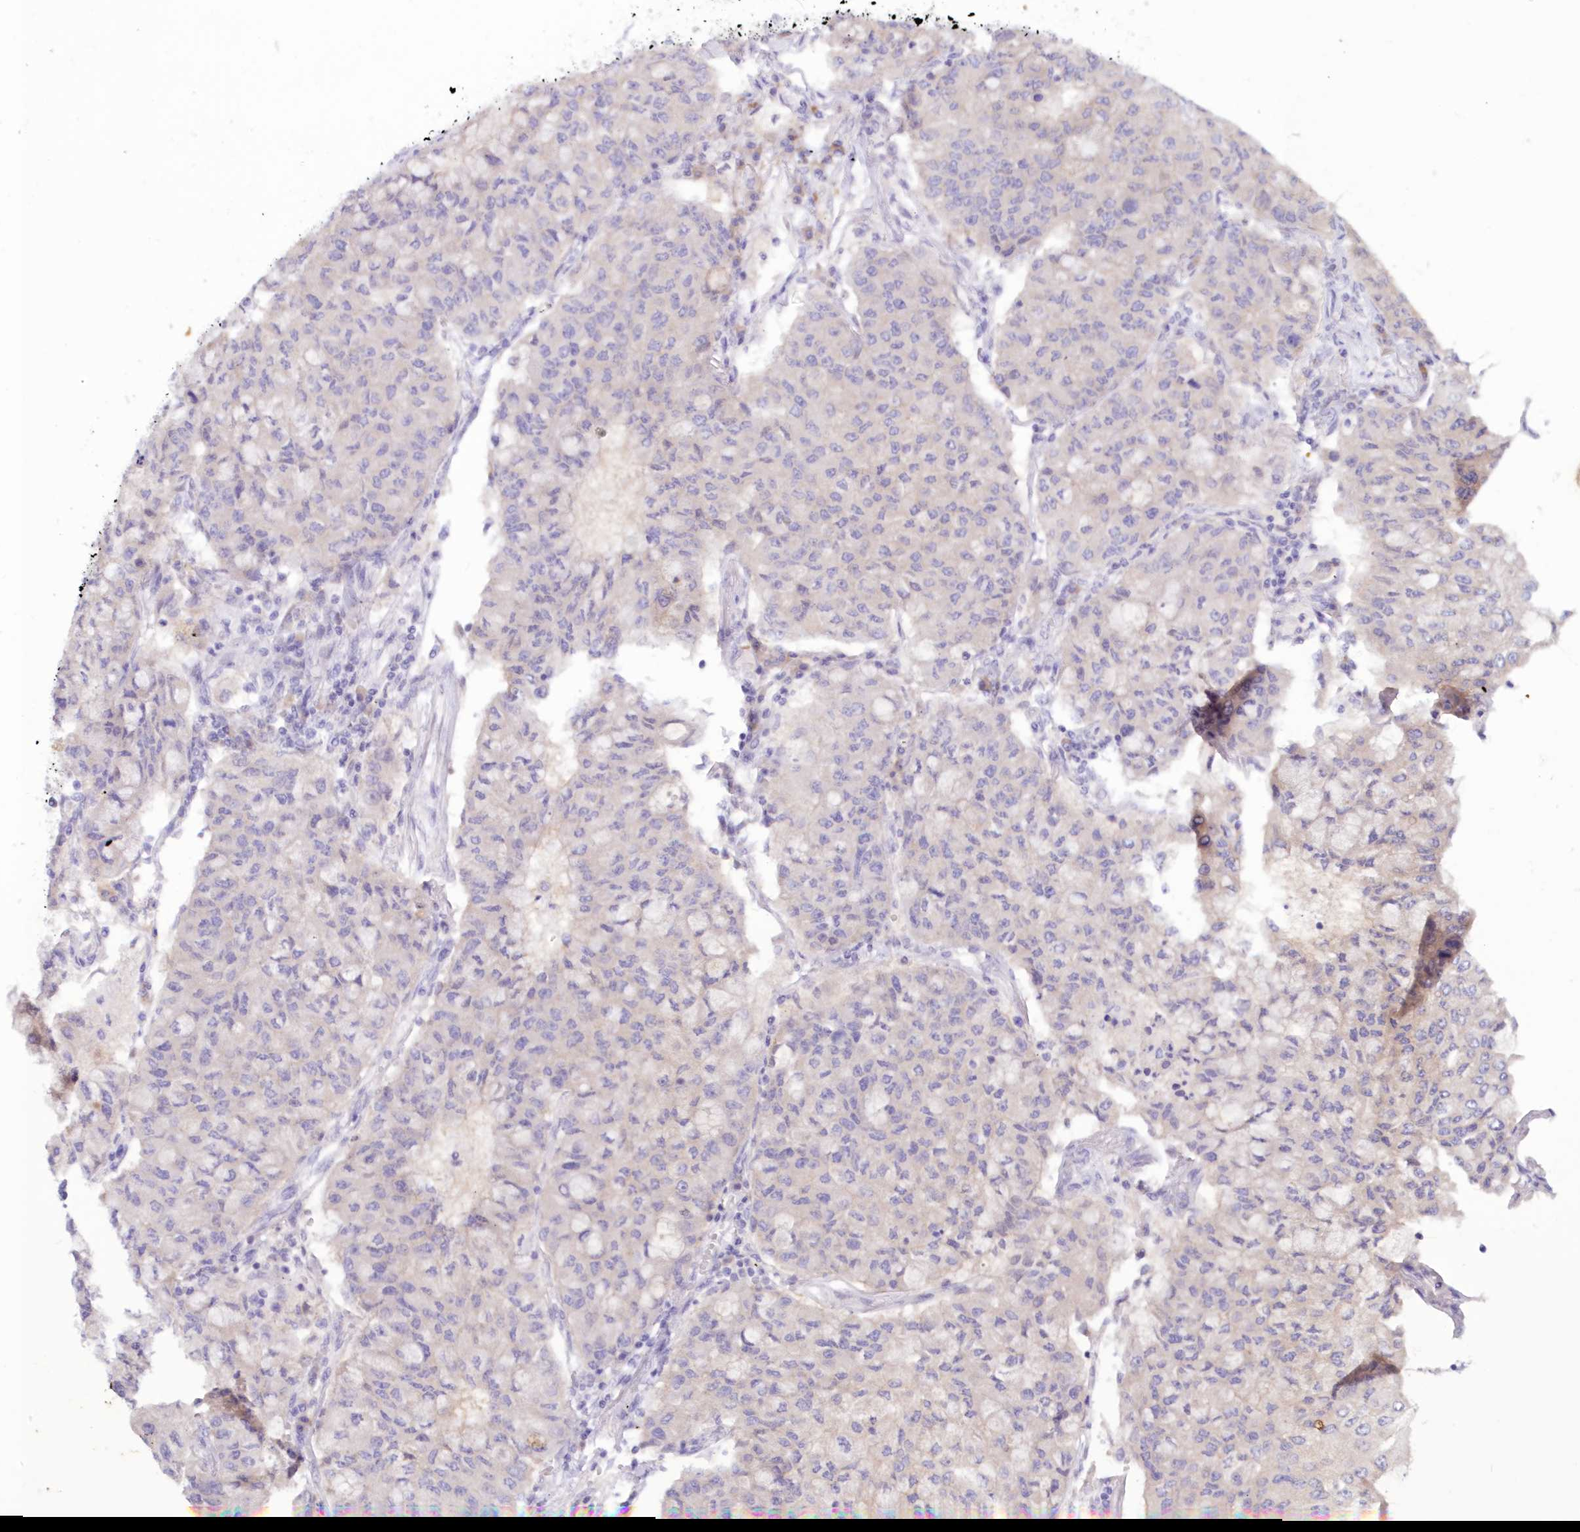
{"staining": {"intensity": "negative", "quantity": "none", "location": "none"}, "tissue": "lung cancer", "cell_type": "Tumor cells", "image_type": "cancer", "snomed": [{"axis": "morphology", "description": "Squamous cell carcinoma, NOS"}, {"axis": "topography", "description": "Lung"}], "caption": "Lung cancer (squamous cell carcinoma) stained for a protein using immunohistochemistry shows no expression tumor cells.", "gene": "SNED1", "patient": {"sex": "male", "age": 74}}